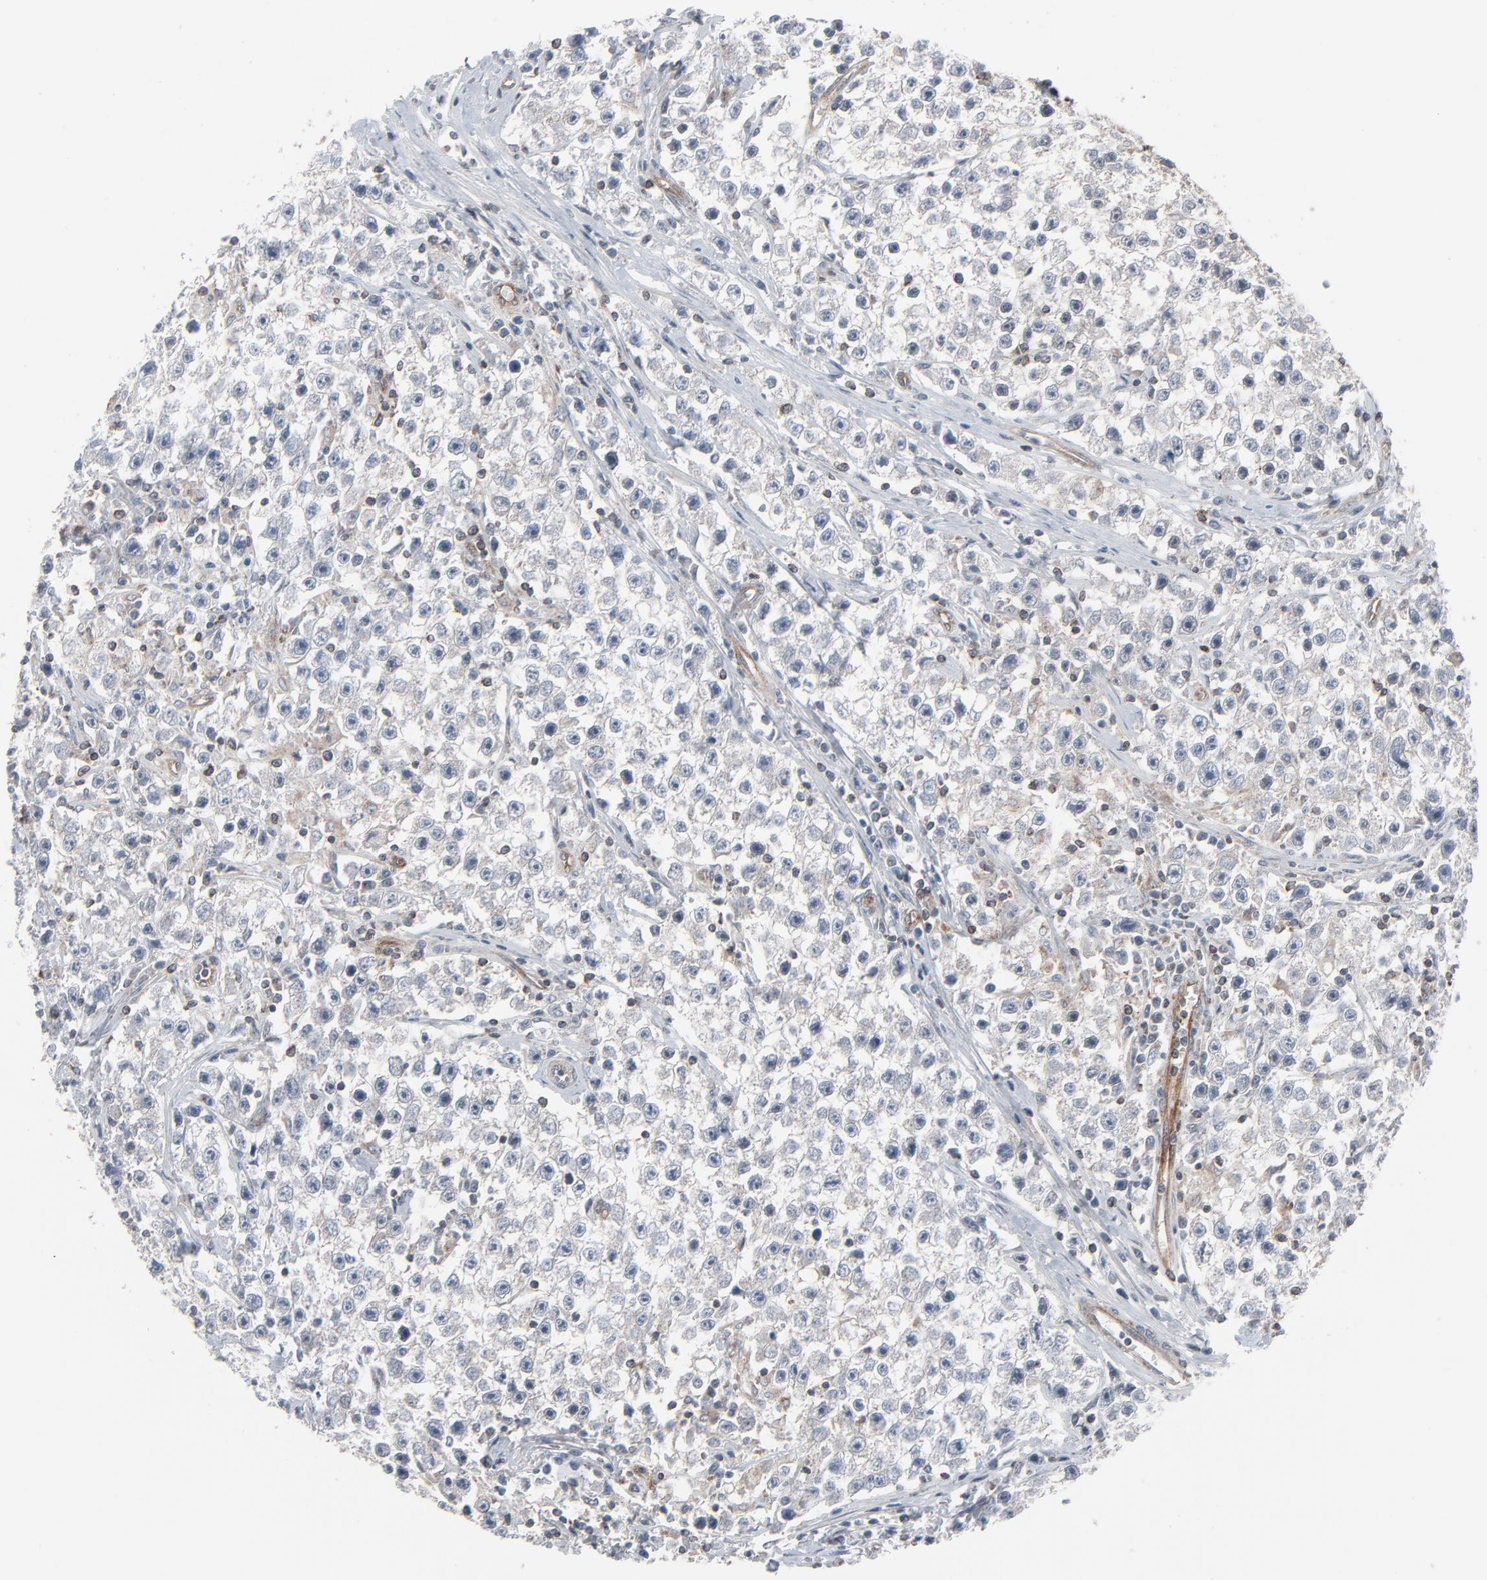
{"staining": {"intensity": "negative", "quantity": "none", "location": "none"}, "tissue": "testis cancer", "cell_type": "Tumor cells", "image_type": "cancer", "snomed": [{"axis": "morphology", "description": "Seminoma, NOS"}, {"axis": "topography", "description": "Testis"}], "caption": "IHC histopathology image of neoplastic tissue: testis cancer (seminoma) stained with DAB (3,3'-diaminobenzidine) reveals no significant protein positivity in tumor cells. (DAB (3,3'-diaminobenzidine) immunohistochemistry with hematoxylin counter stain).", "gene": "OPTN", "patient": {"sex": "male", "age": 35}}